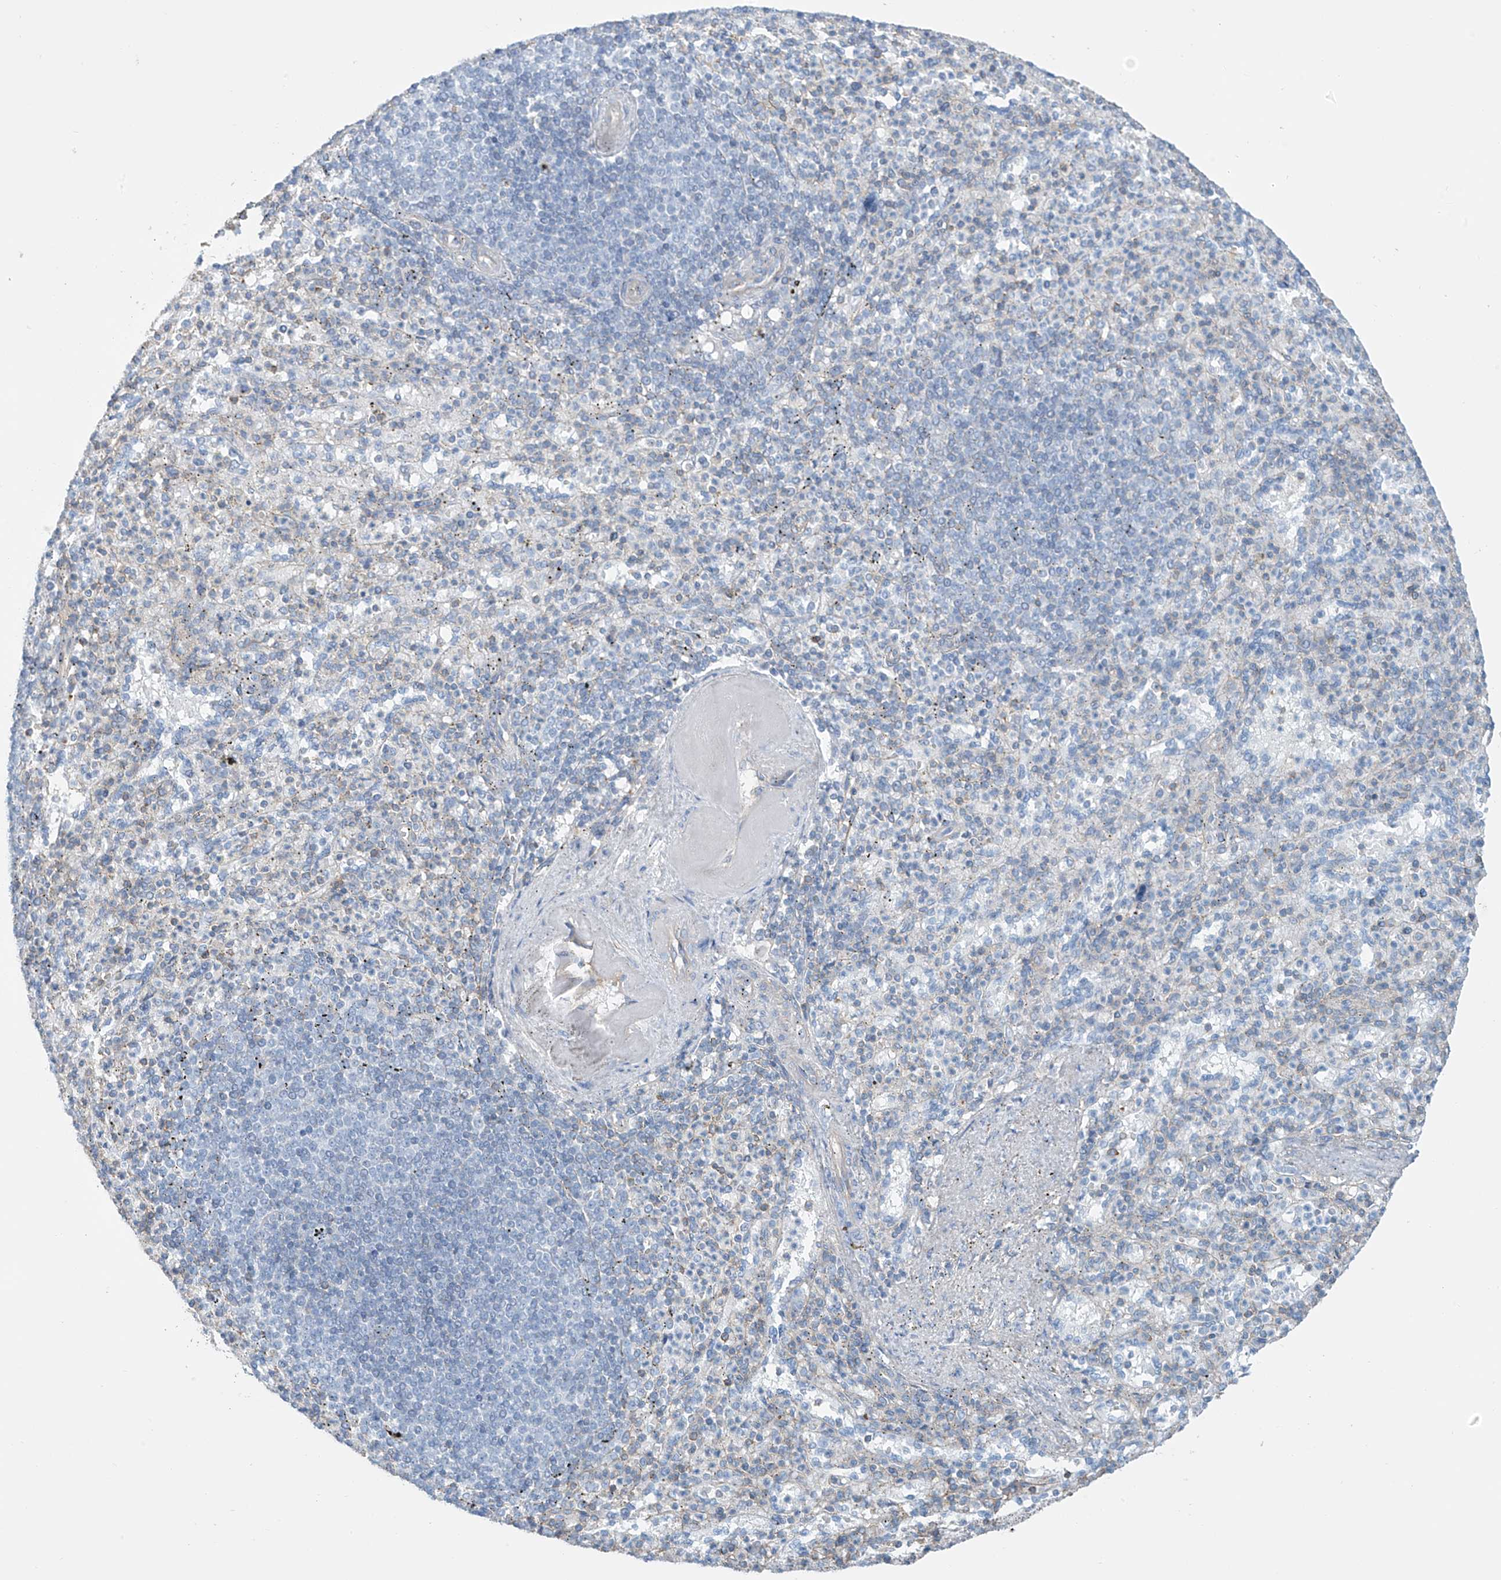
{"staining": {"intensity": "negative", "quantity": "none", "location": "none"}, "tissue": "spleen", "cell_type": "Cells in red pulp", "image_type": "normal", "snomed": [{"axis": "morphology", "description": "Normal tissue, NOS"}, {"axis": "topography", "description": "Spleen"}], "caption": "An immunohistochemistry (IHC) photomicrograph of unremarkable spleen is shown. There is no staining in cells in red pulp of spleen. (DAB IHC with hematoxylin counter stain).", "gene": "ZNF846", "patient": {"sex": "female", "age": 74}}